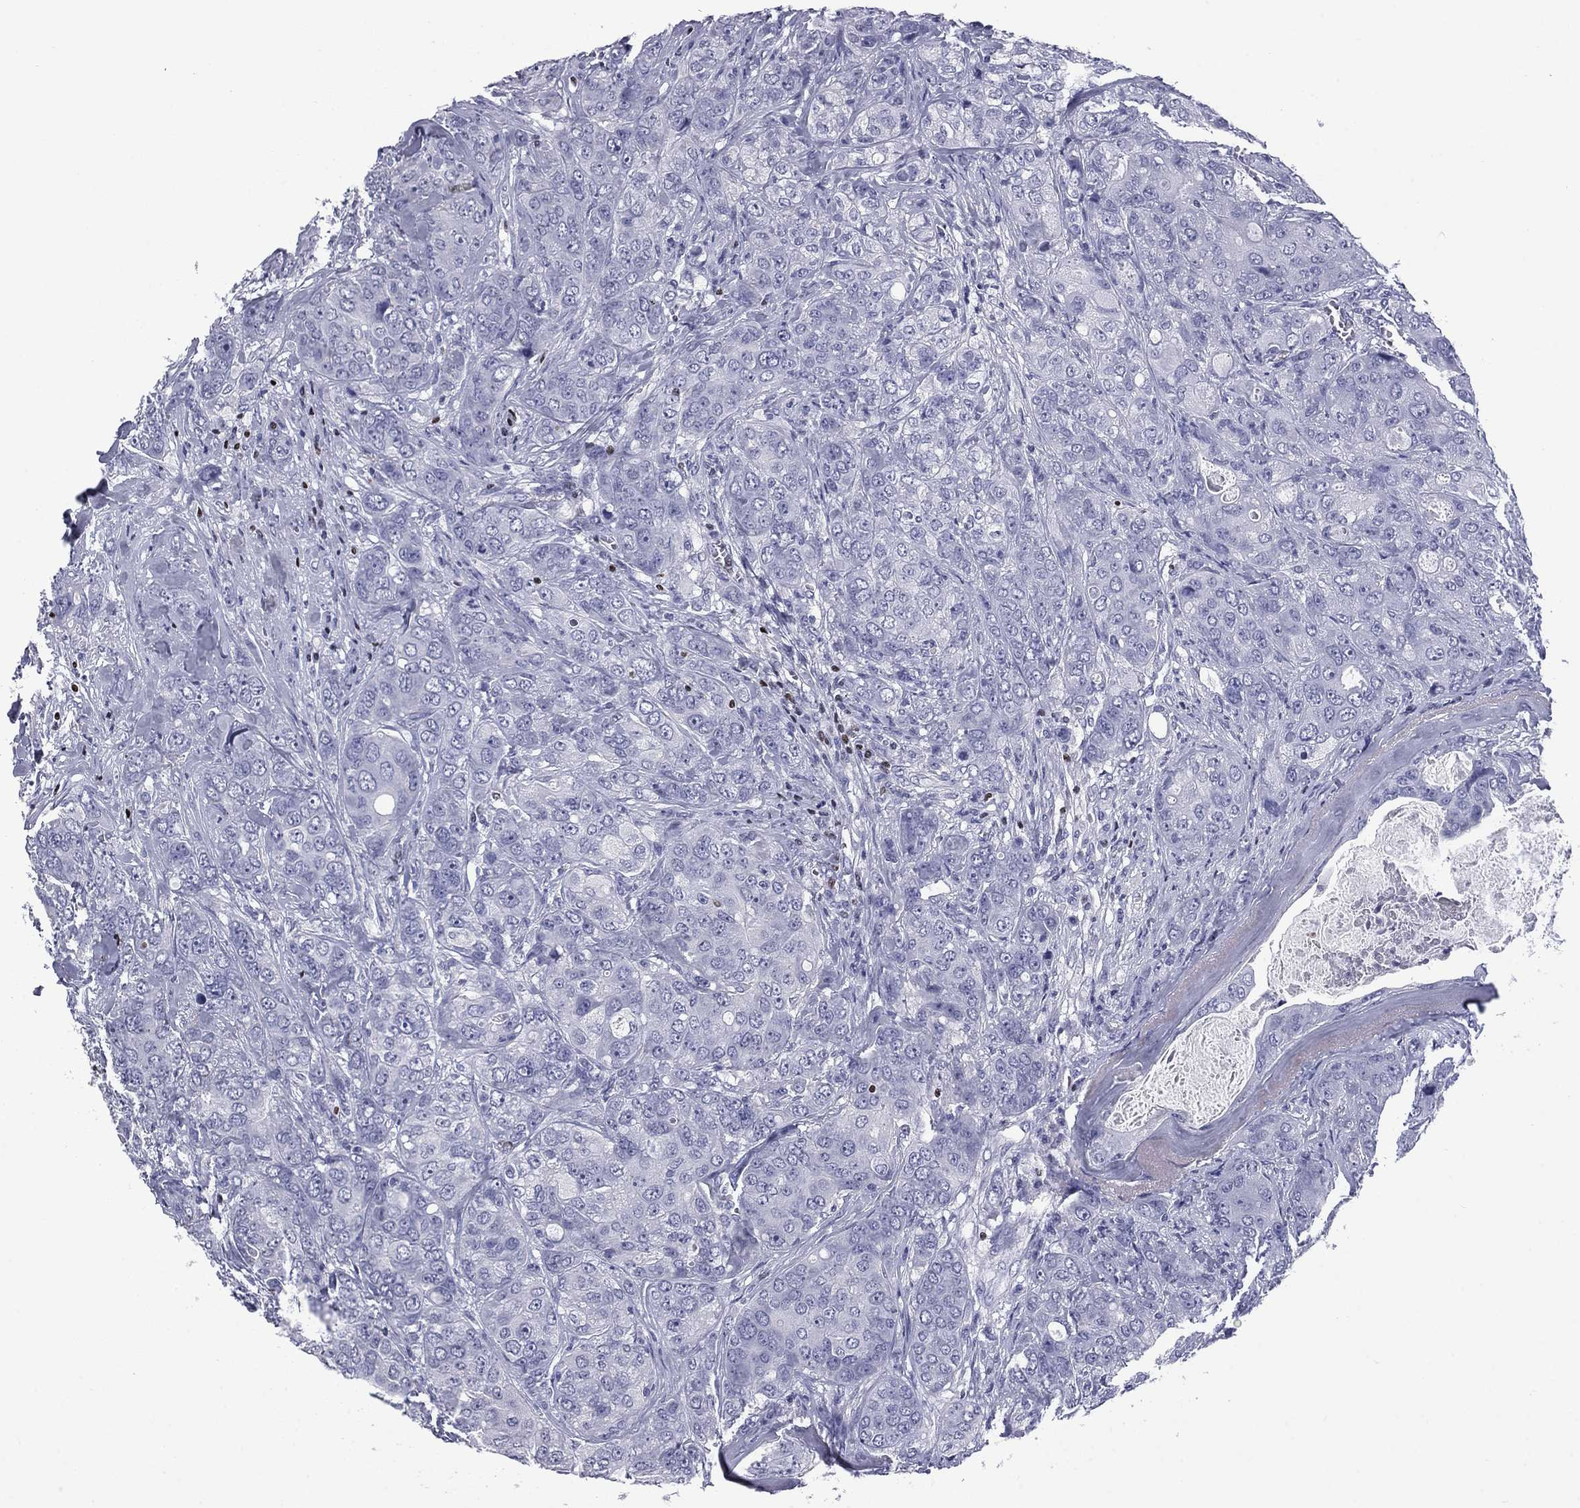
{"staining": {"intensity": "negative", "quantity": "none", "location": "none"}, "tissue": "breast cancer", "cell_type": "Tumor cells", "image_type": "cancer", "snomed": [{"axis": "morphology", "description": "Duct carcinoma"}, {"axis": "topography", "description": "Breast"}], "caption": "Protein analysis of breast cancer reveals no significant expression in tumor cells.", "gene": "IKZF3", "patient": {"sex": "female", "age": 43}}